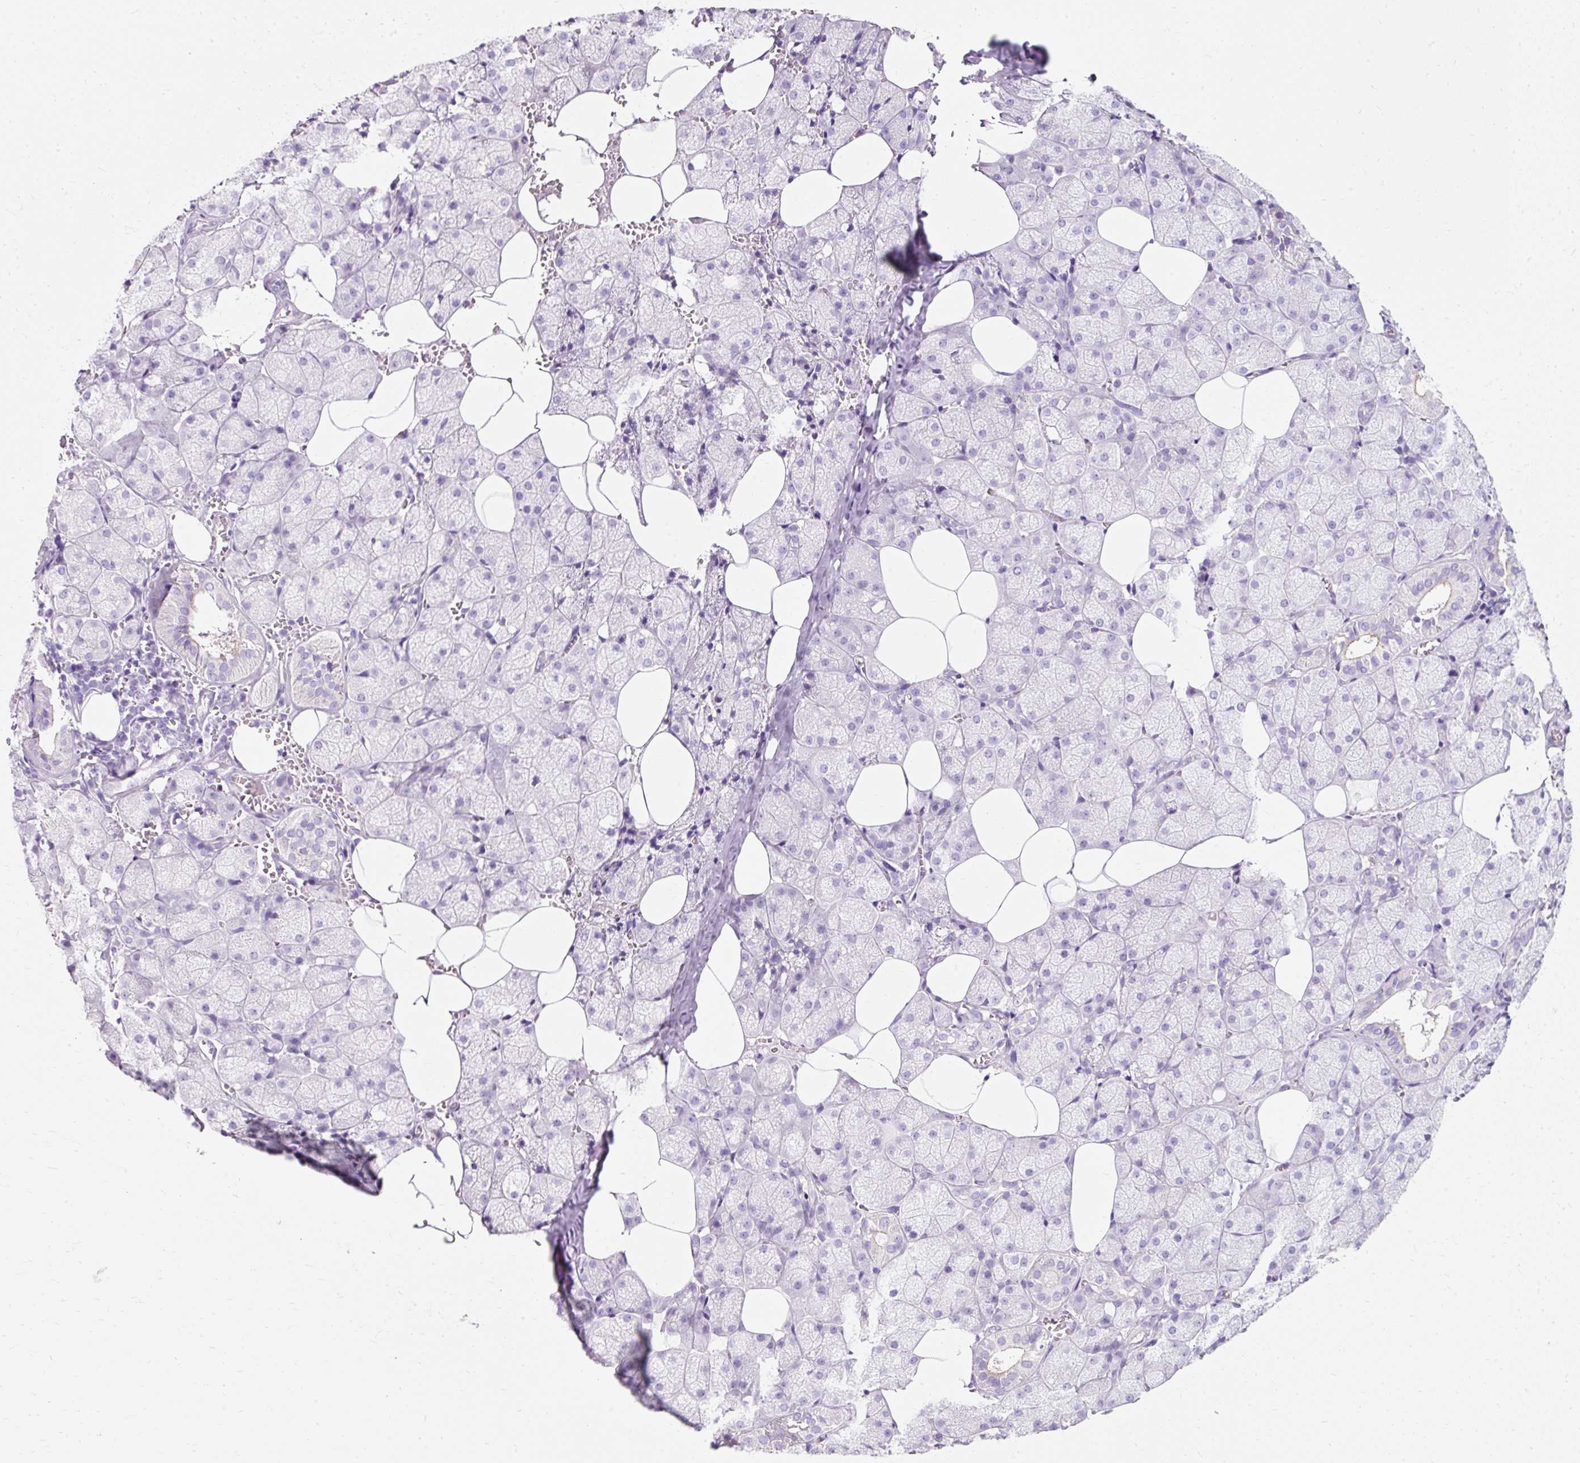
{"staining": {"intensity": "moderate", "quantity": "<25%", "location": "cytoplasmic/membranous"}, "tissue": "salivary gland", "cell_type": "Glandular cells", "image_type": "normal", "snomed": [{"axis": "morphology", "description": "Normal tissue, NOS"}, {"axis": "topography", "description": "Salivary gland"}, {"axis": "topography", "description": "Peripheral nerve tissue"}], "caption": "IHC staining of normal salivary gland, which exhibits low levels of moderate cytoplasmic/membranous expression in approximately <25% of glandular cells indicating moderate cytoplasmic/membranous protein positivity. The staining was performed using DAB (brown) for protein detection and nuclei were counterstained in hematoxylin (blue).", "gene": "TMEM213", "patient": {"sex": "male", "age": 38}}